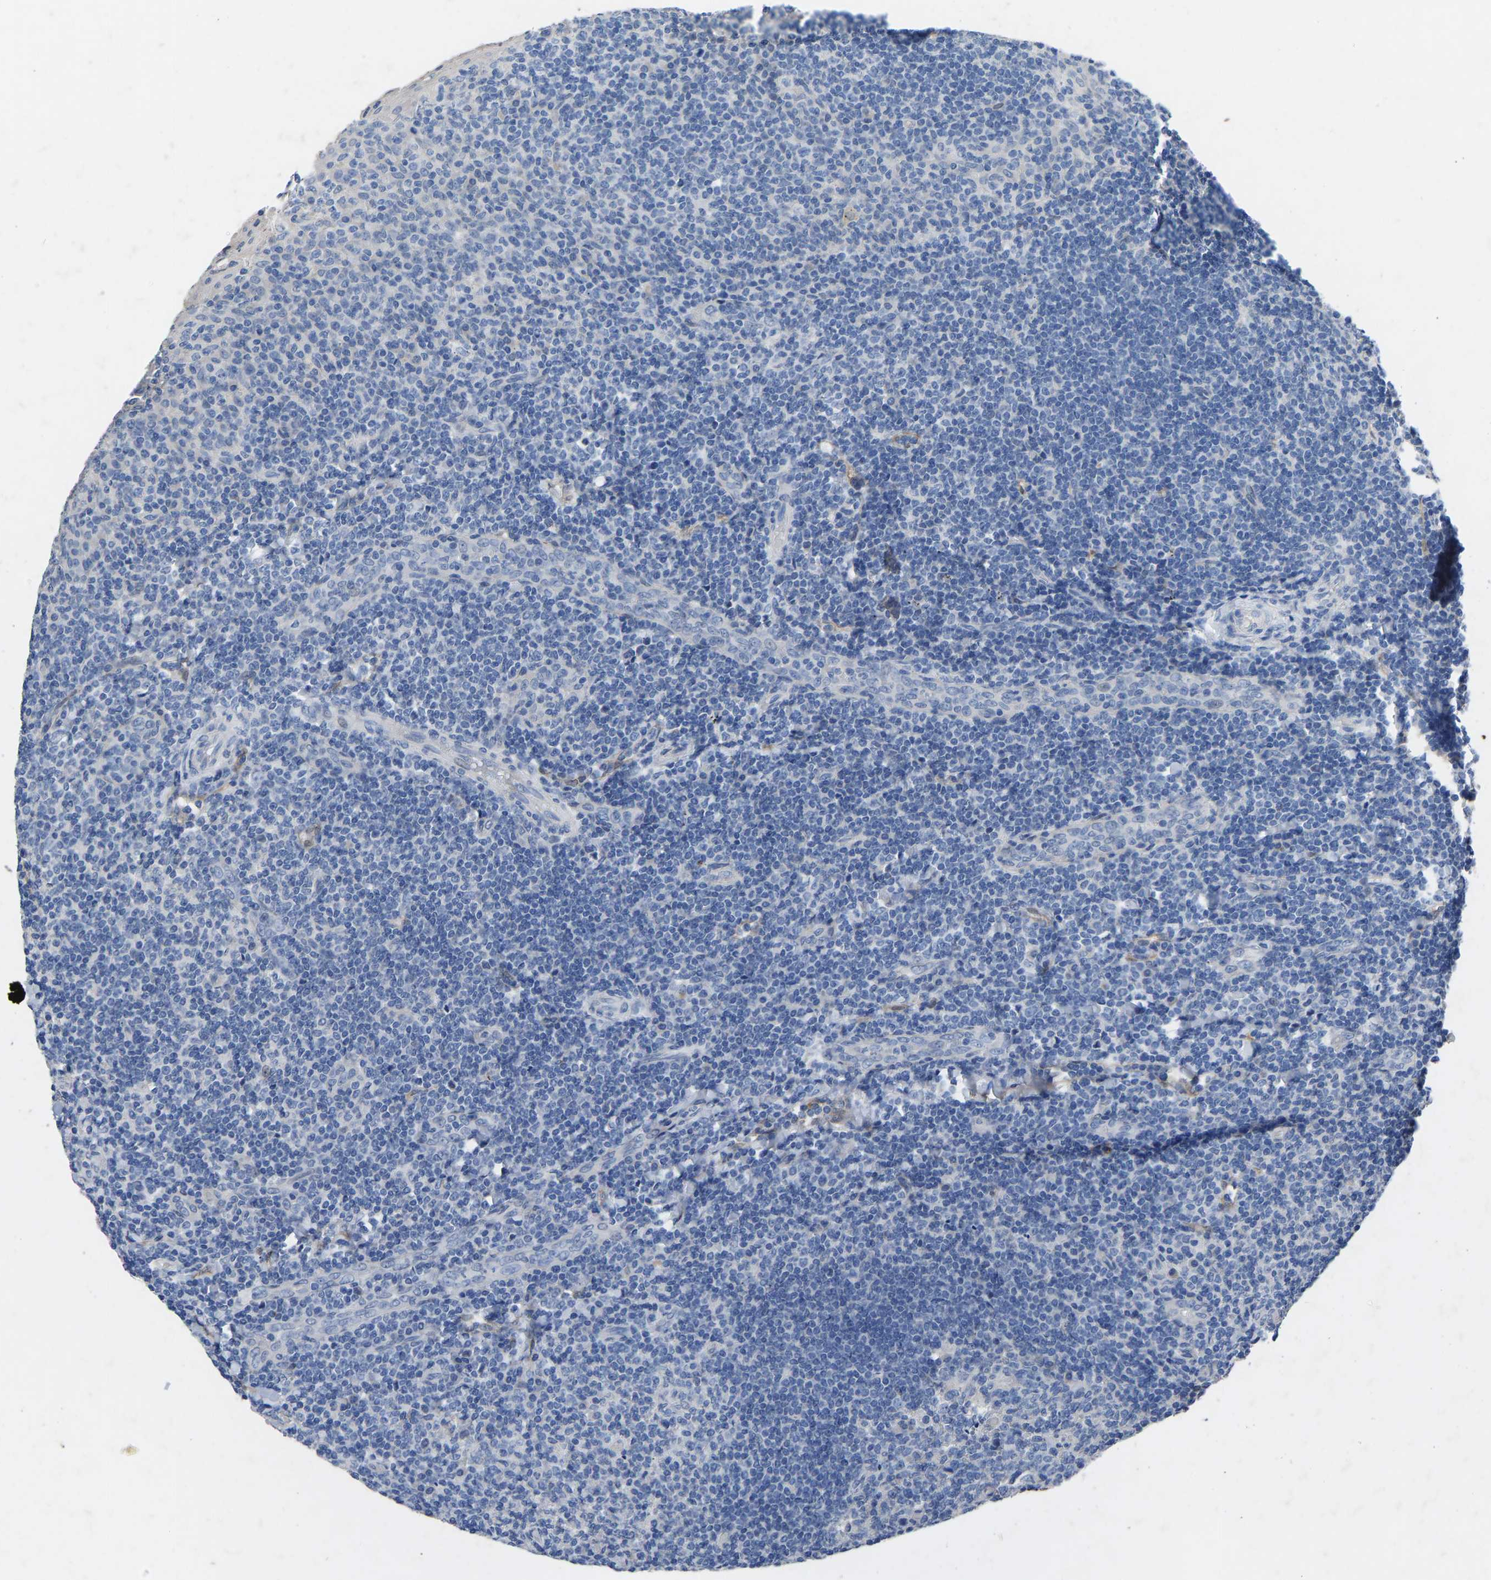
{"staining": {"intensity": "negative", "quantity": "none", "location": "none"}, "tissue": "tonsil", "cell_type": "Germinal center cells", "image_type": "normal", "snomed": [{"axis": "morphology", "description": "Normal tissue, NOS"}, {"axis": "topography", "description": "Tonsil"}], "caption": "The photomicrograph shows no significant staining in germinal center cells of tonsil.", "gene": "RBP1", "patient": {"sex": "female", "age": 19}}